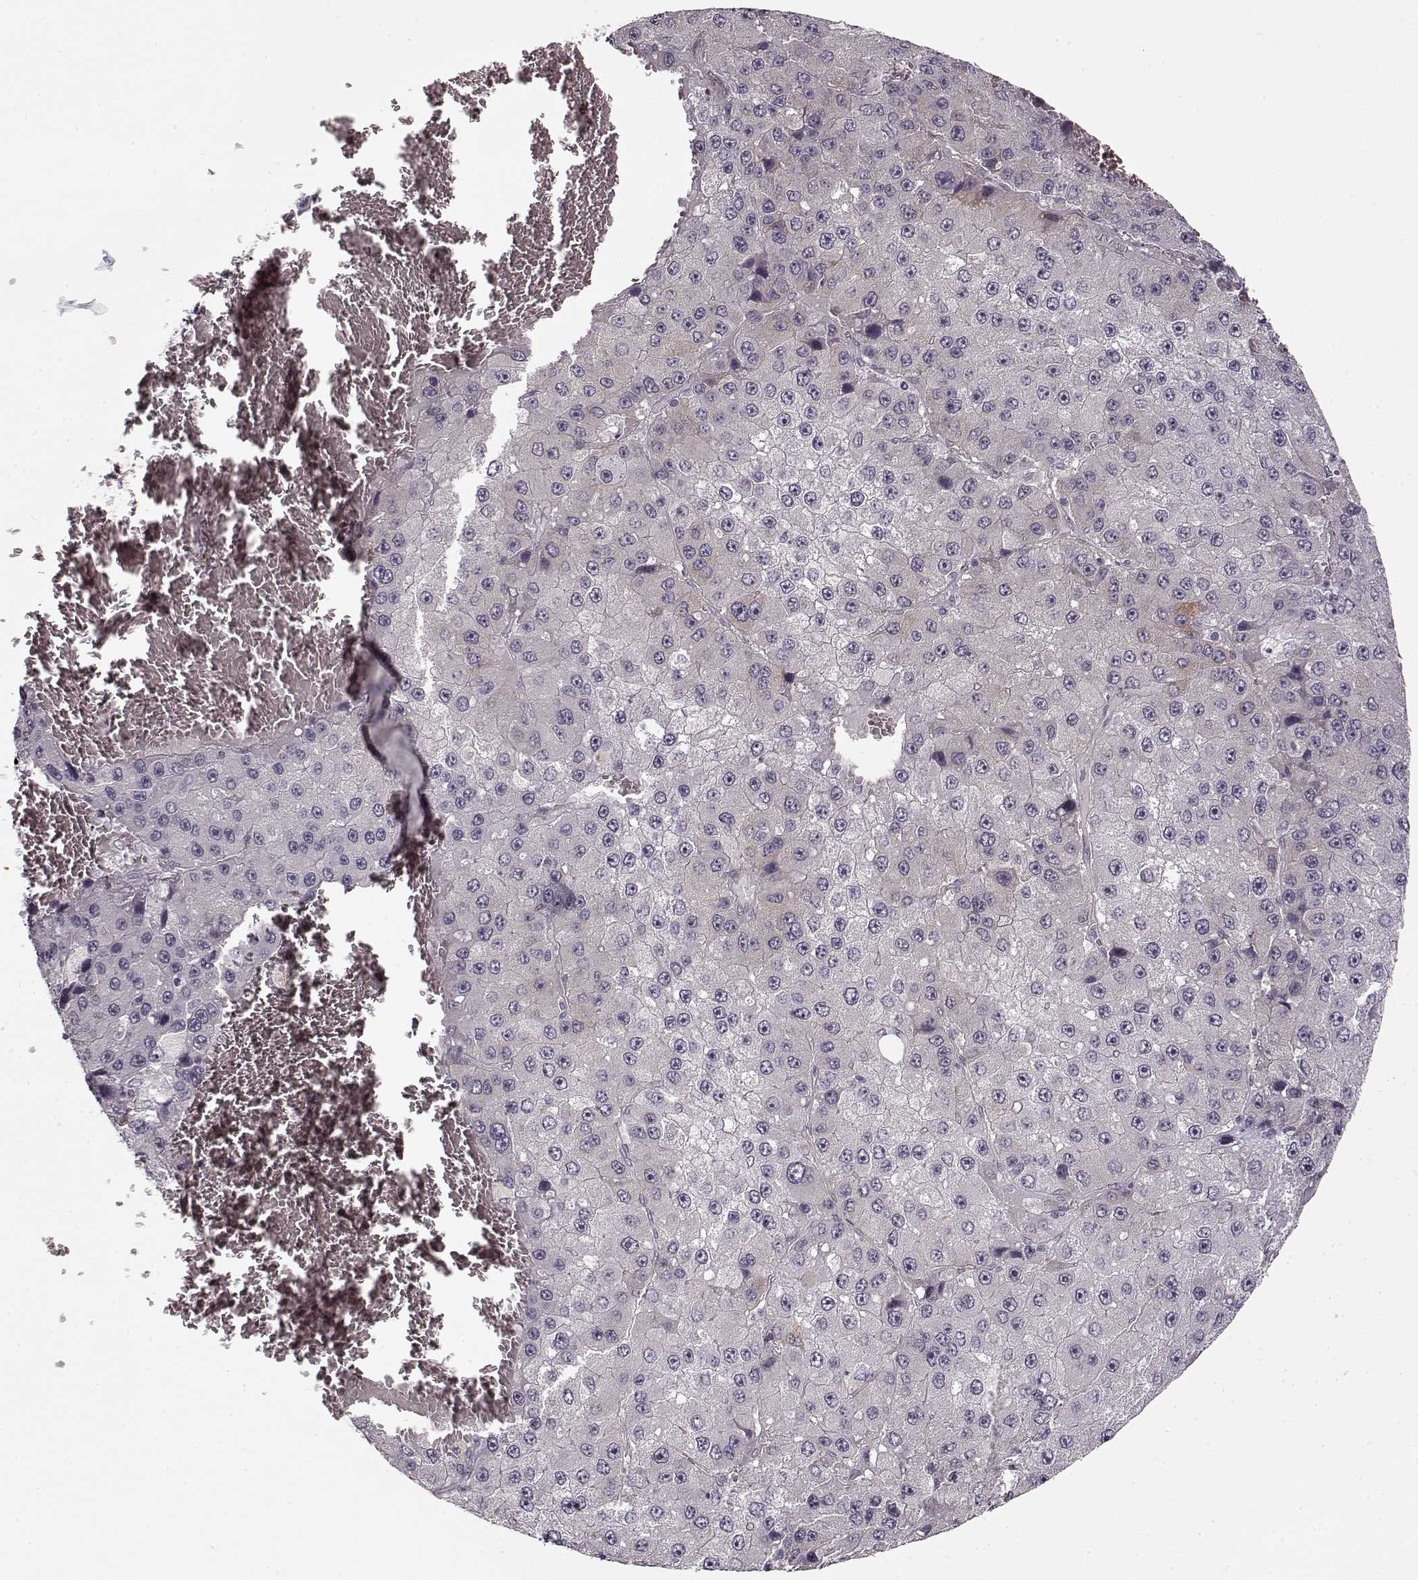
{"staining": {"intensity": "negative", "quantity": "none", "location": "none"}, "tissue": "liver cancer", "cell_type": "Tumor cells", "image_type": "cancer", "snomed": [{"axis": "morphology", "description": "Carcinoma, Hepatocellular, NOS"}, {"axis": "topography", "description": "Liver"}], "caption": "Liver hepatocellular carcinoma was stained to show a protein in brown. There is no significant expression in tumor cells.", "gene": "LAMB2", "patient": {"sex": "female", "age": 73}}